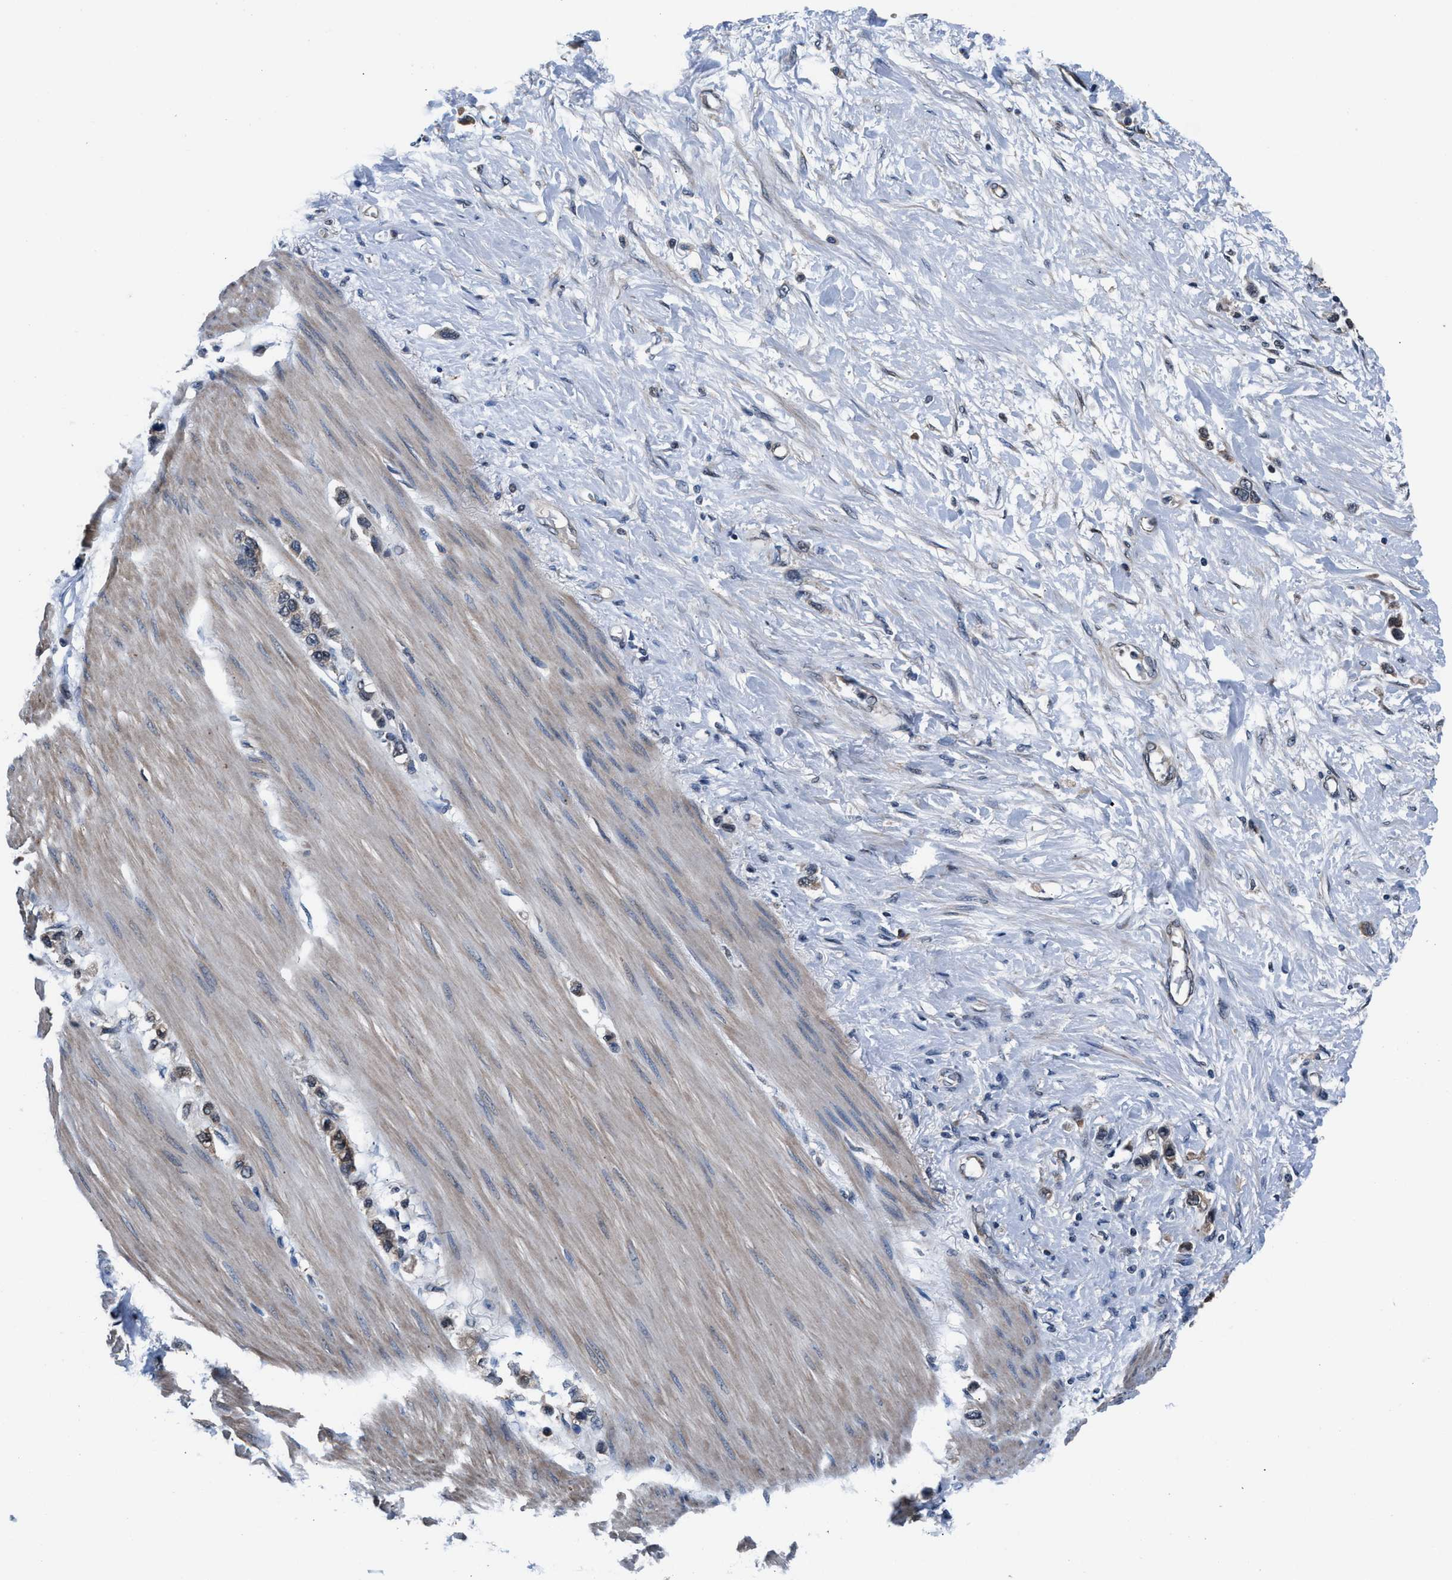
{"staining": {"intensity": "weak", "quantity": ">75%", "location": "cytoplasmic/membranous"}, "tissue": "stomach cancer", "cell_type": "Tumor cells", "image_type": "cancer", "snomed": [{"axis": "morphology", "description": "Adenocarcinoma, NOS"}, {"axis": "topography", "description": "Stomach"}], "caption": "This is a histology image of immunohistochemistry staining of stomach cancer, which shows weak staining in the cytoplasmic/membranous of tumor cells.", "gene": "PRPSAP2", "patient": {"sex": "female", "age": 65}}